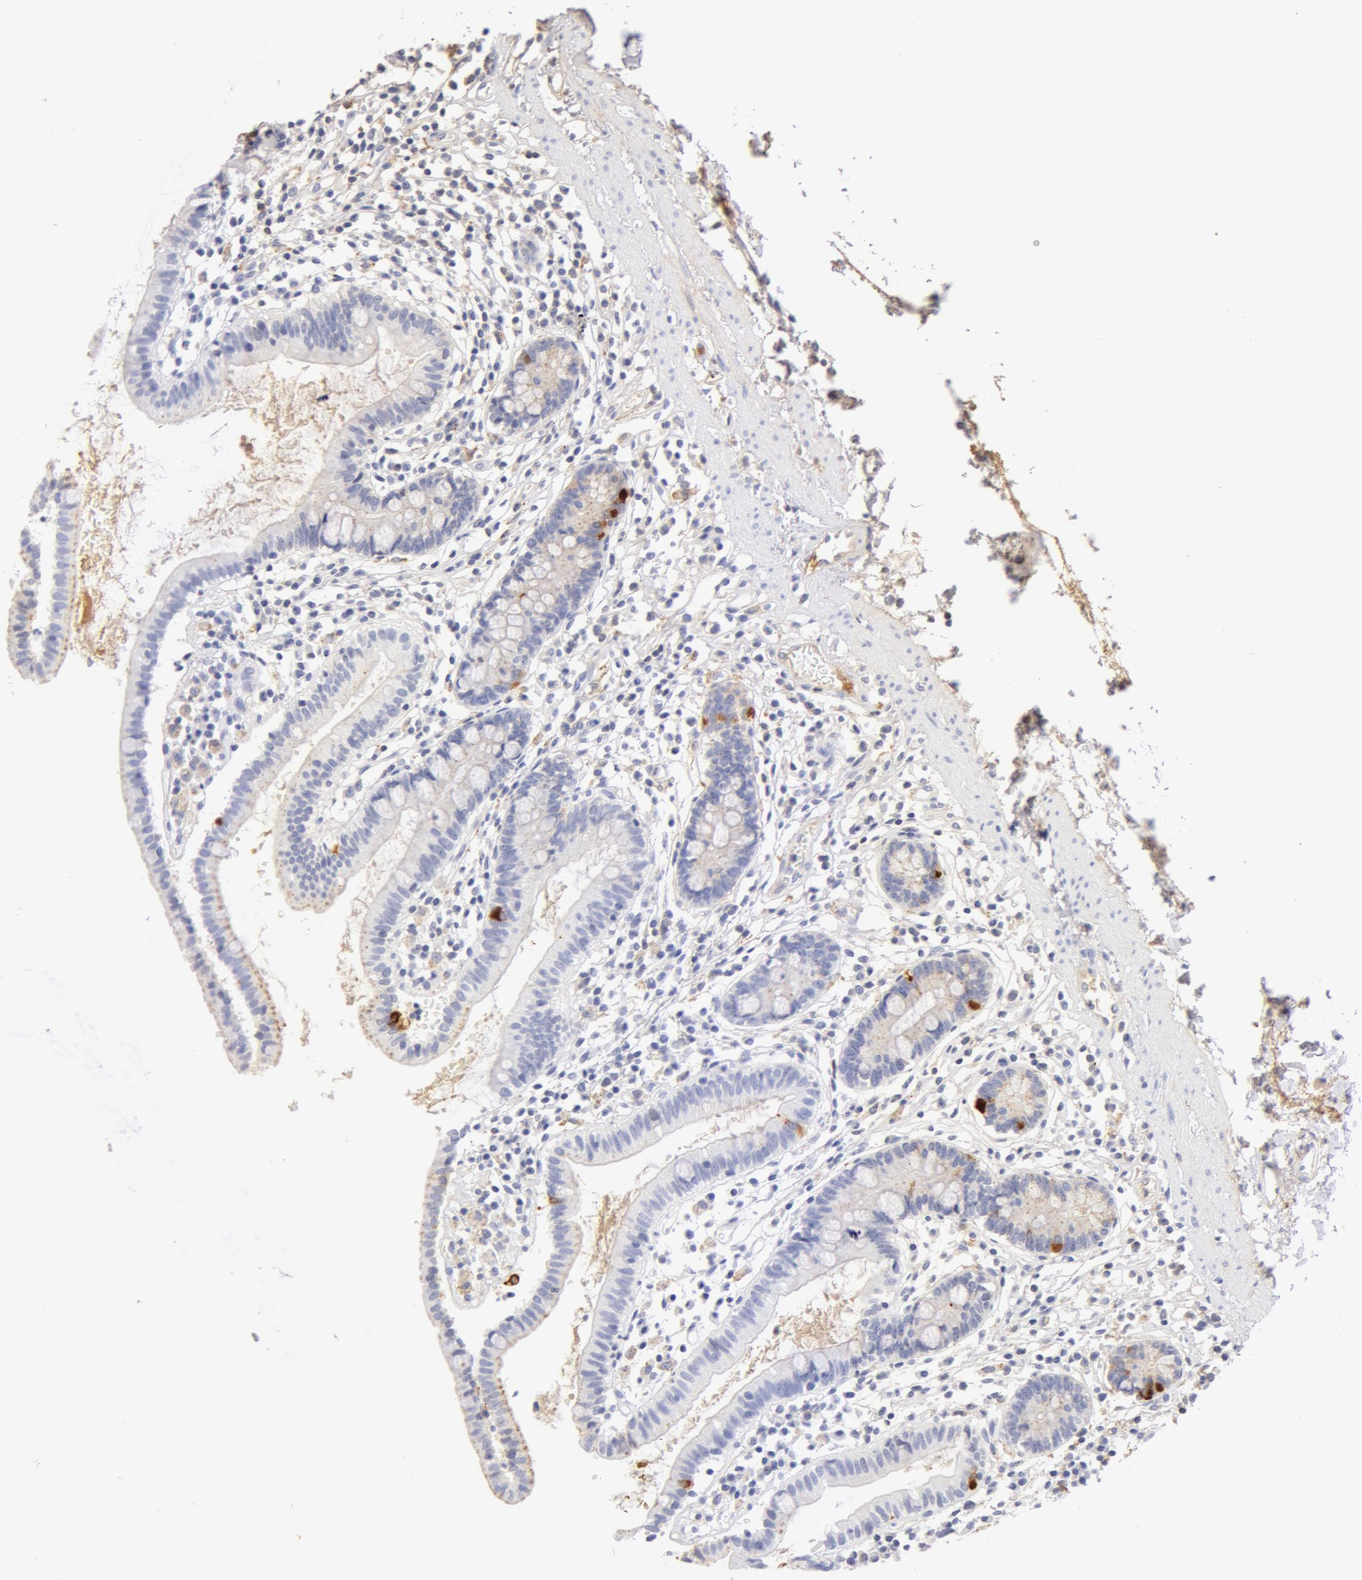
{"staining": {"intensity": "moderate", "quantity": "<25%", "location": "cytoplasmic/membranous"}, "tissue": "small intestine", "cell_type": "Glandular cells", "image_type": "normal", "snomed": [{"axis": "morphology", "description": "Normal tissue, NOS"}, {"axis": "topography", "description": "Small intestine"}], "caption": "A histopathology image of human small intestine stained for a protein reveals moderate cytoplasmic/membranous brown staining in glandular cells. (DAB (3,3'-diaminobenzidine) IHC, brown staining for protein, blue staining for nuclei).", "gene": "GC", "patient": {"sex": "female", "age": 37}}